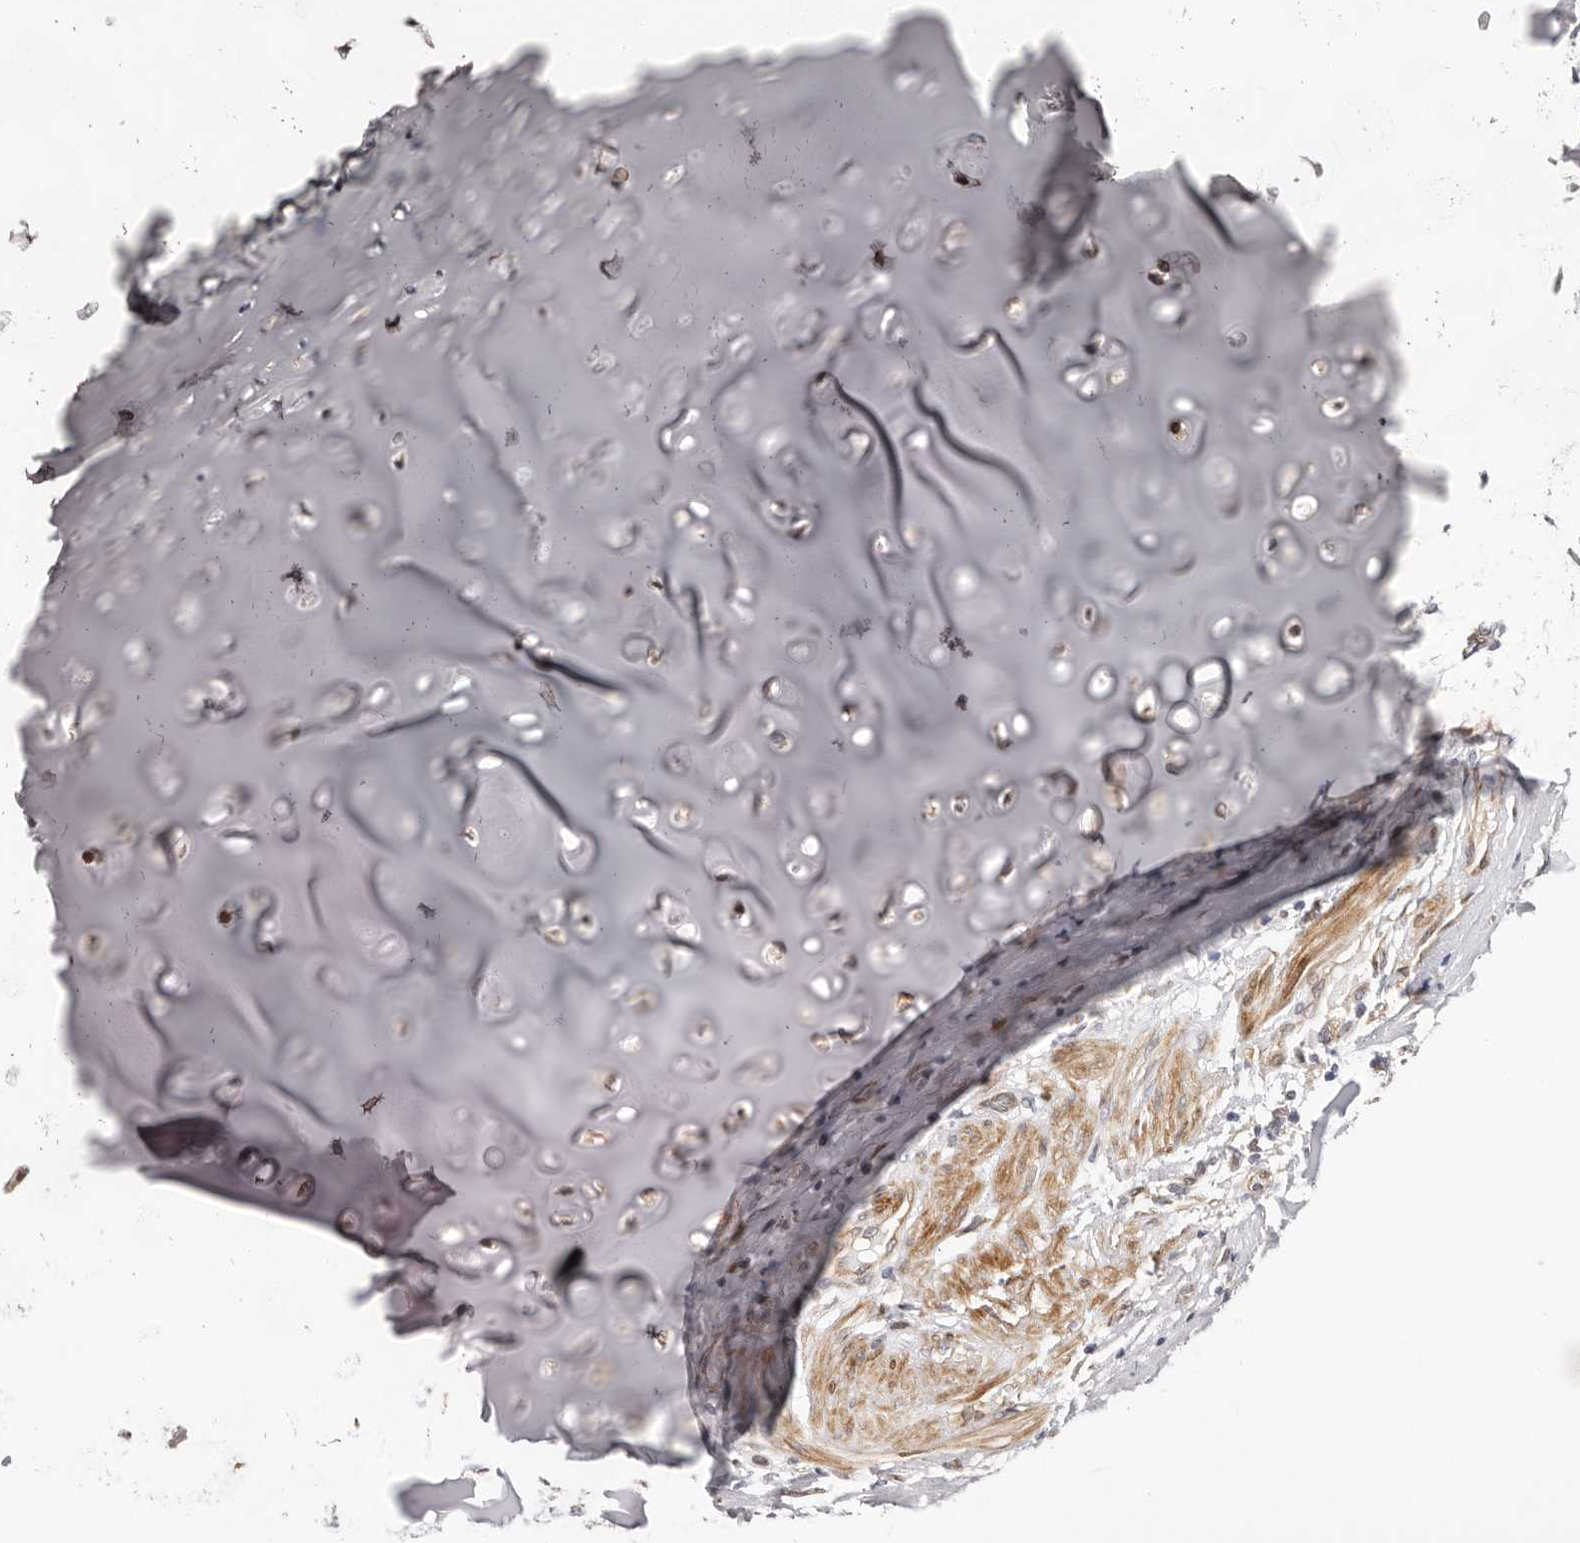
{"staining": {"intensity": "moderate", "quantity": ">75%", "location": "cytoplasmic/membranous,nuclear"}, "tissue": "adipose tissue", "cell_type": "Adipocytes", "image_type": "normal", "snomed": [{"axis": "morphology", "description": "Normal tissue, NOS"}, {"axis": "morphology", "description": "Basal cell carcinoma"}, {"axis": "topography", "description": "Cartilage tissue"}, {"axis": "topography", "description": "Nasopharynx"}, {"axis": "topography", "description": "Oral tissue"}], "caption": "Protein staining of normal adipose tissue displays moderate cytoplasmic/membranous,nuclear staining in about >75% of adipocytes.", "gene": "EPHX3", "patient": {"sex": "female", "age": 77}}